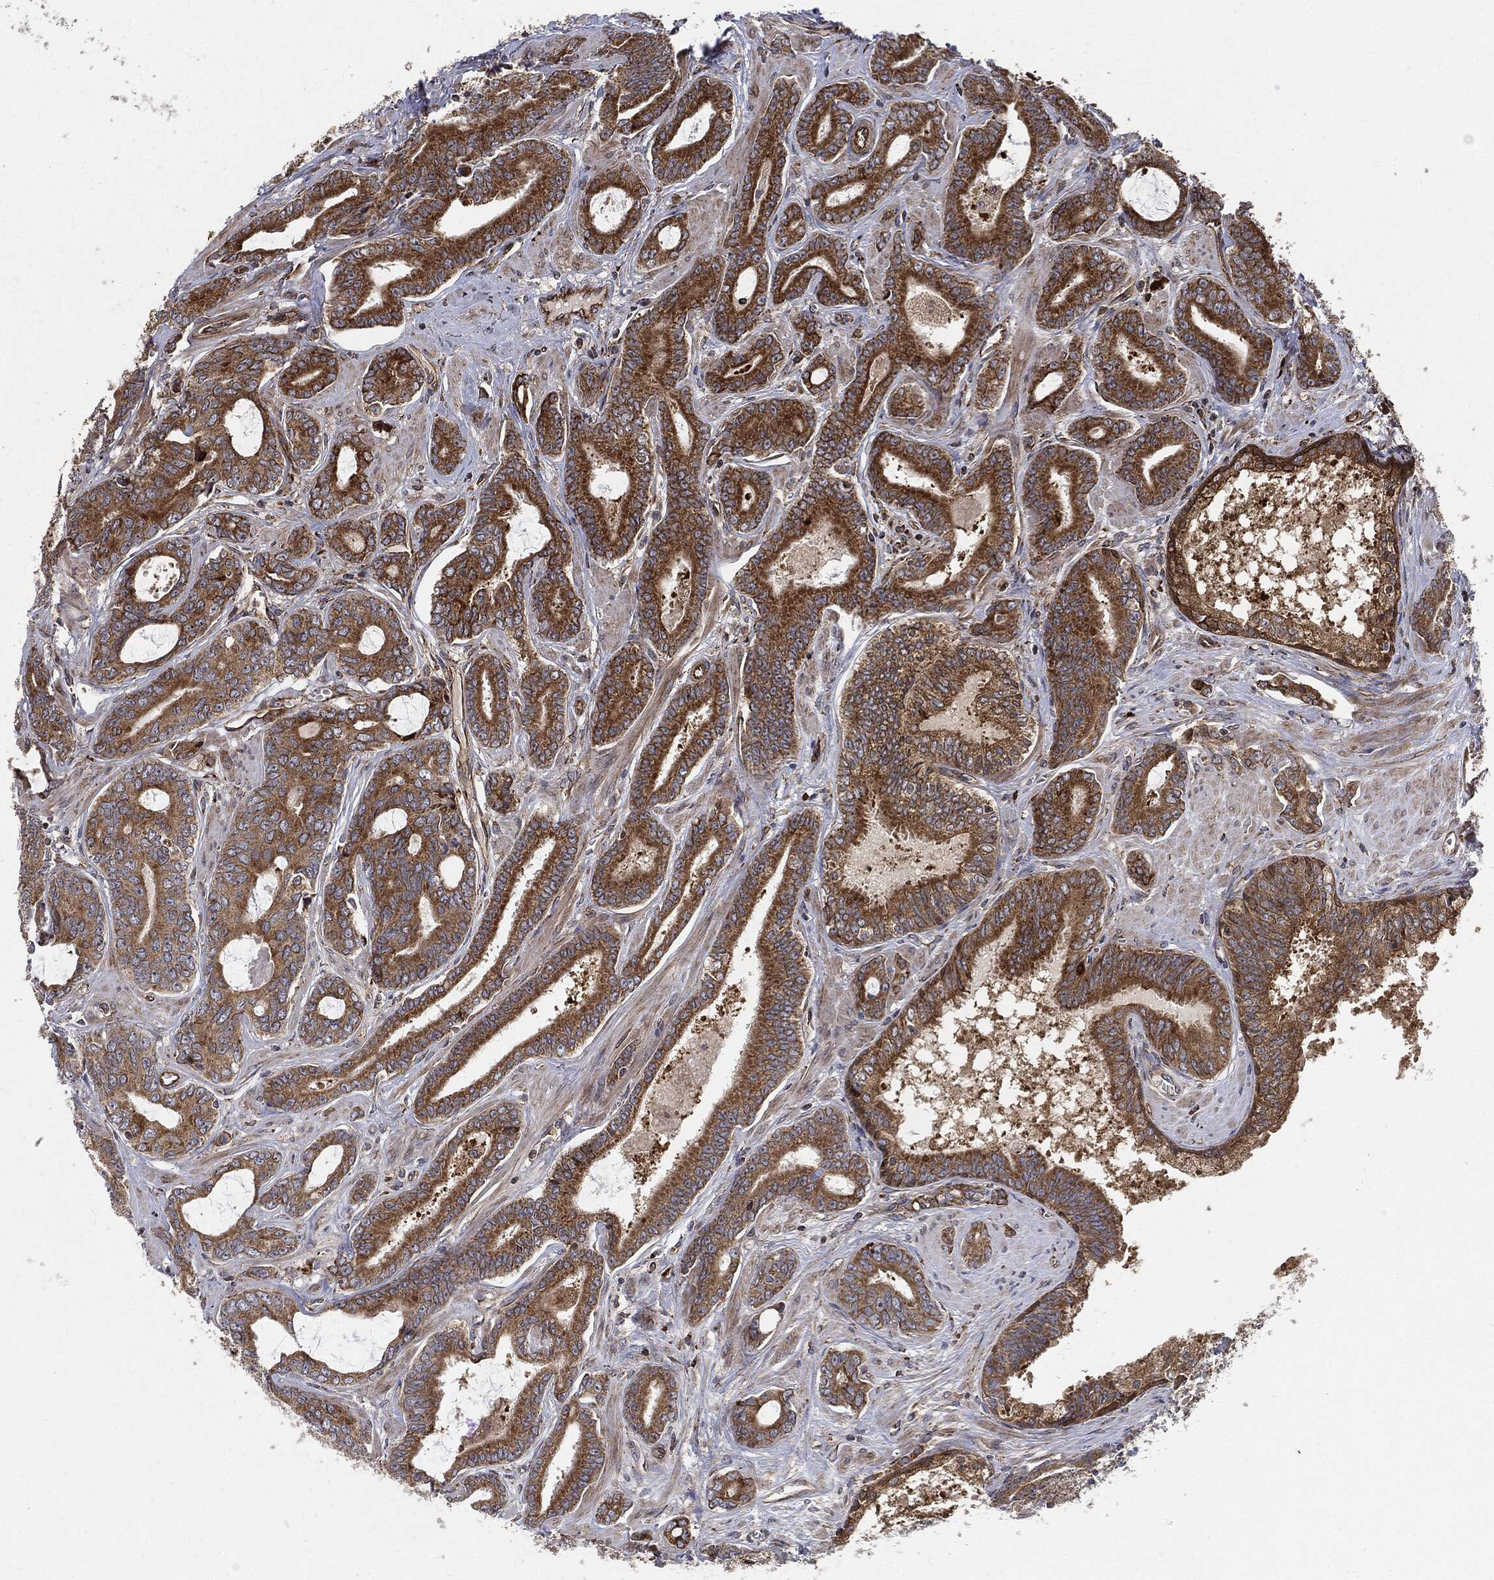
{"staining": {"intensity": "strong", "quantity": ">75%", "location": "cytoplasmic/membranous"}, "tissue": "prostate cancer", "cell_type": "Tumor cells", "image_type": "cancer", "snomed": [{"axis": "morphology", "description": "Adenocarcinoma, NOS"}, {"axis": "topography", "description": "Prostate"}], "caption": "Immunohistochemical staining of human prostate adenocarcinoma displays strong cytoplasmic/membranous protein positivity in approximately >75% of tumor cells.", "gene": "CYLD", "patient": {"sex": "male", "age": 55}}